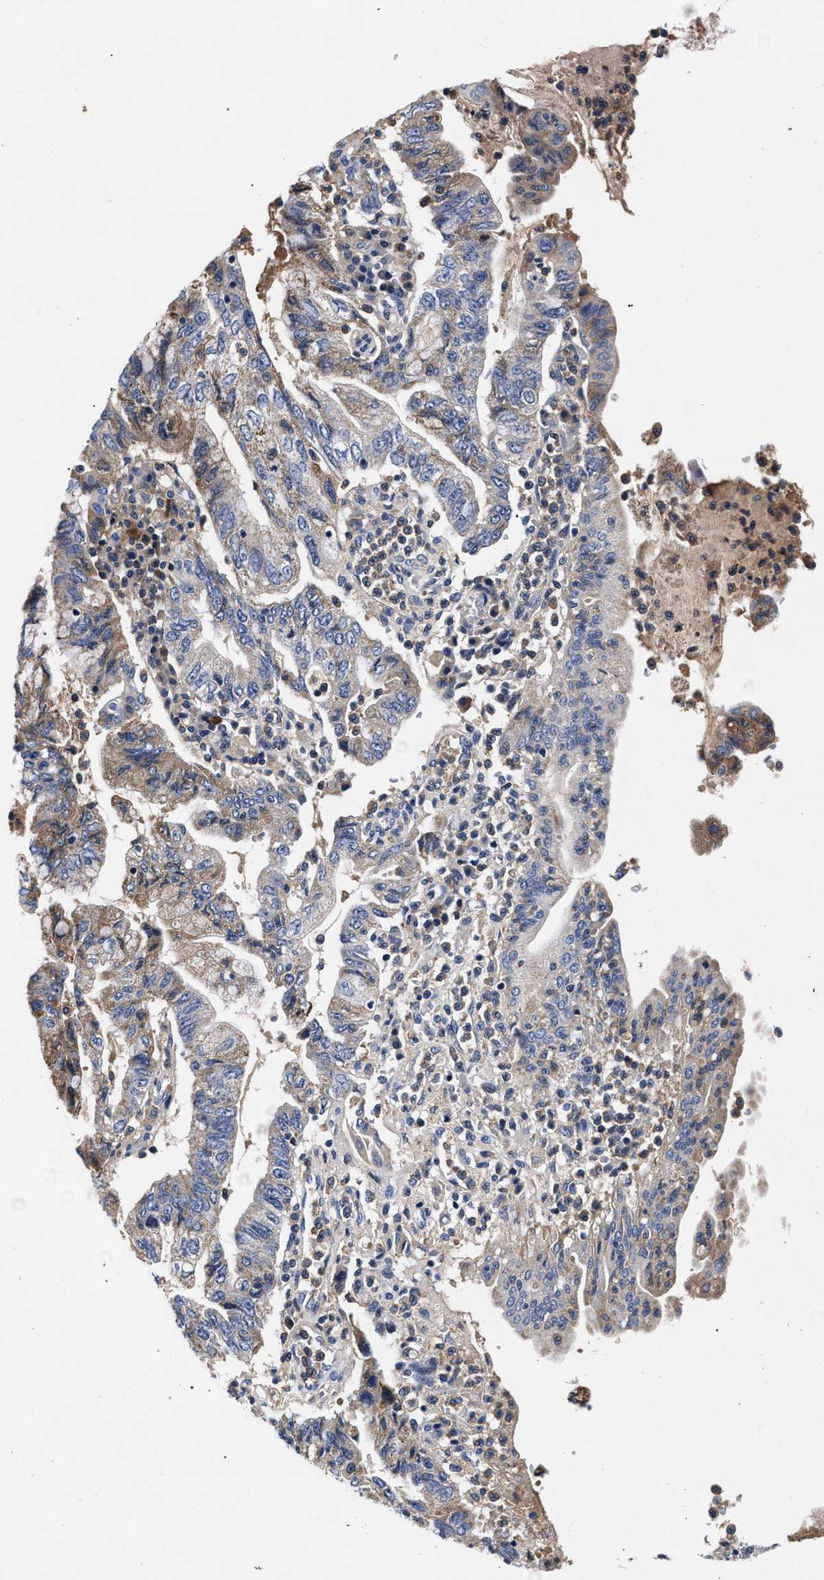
{"staining": {"intensity": "weak", "quantity": "<25%", "location": "cytoplasmic/membranous"}, "tissue": "pancreatic cancer", "cell_type": "Tumor cells", "image_type": "cancer", "snomed": [{"axis": "morphology", "description": "Adenocarcinoma, NOS"}, {"axis": "topography", "description": "Pancreas"}], "caption": "IHC of human pancreatic cancer demonstrates no positivity in tumor cells.", "gene": "HSD17B14", "patient": {"sex": "female", "age": 73}}